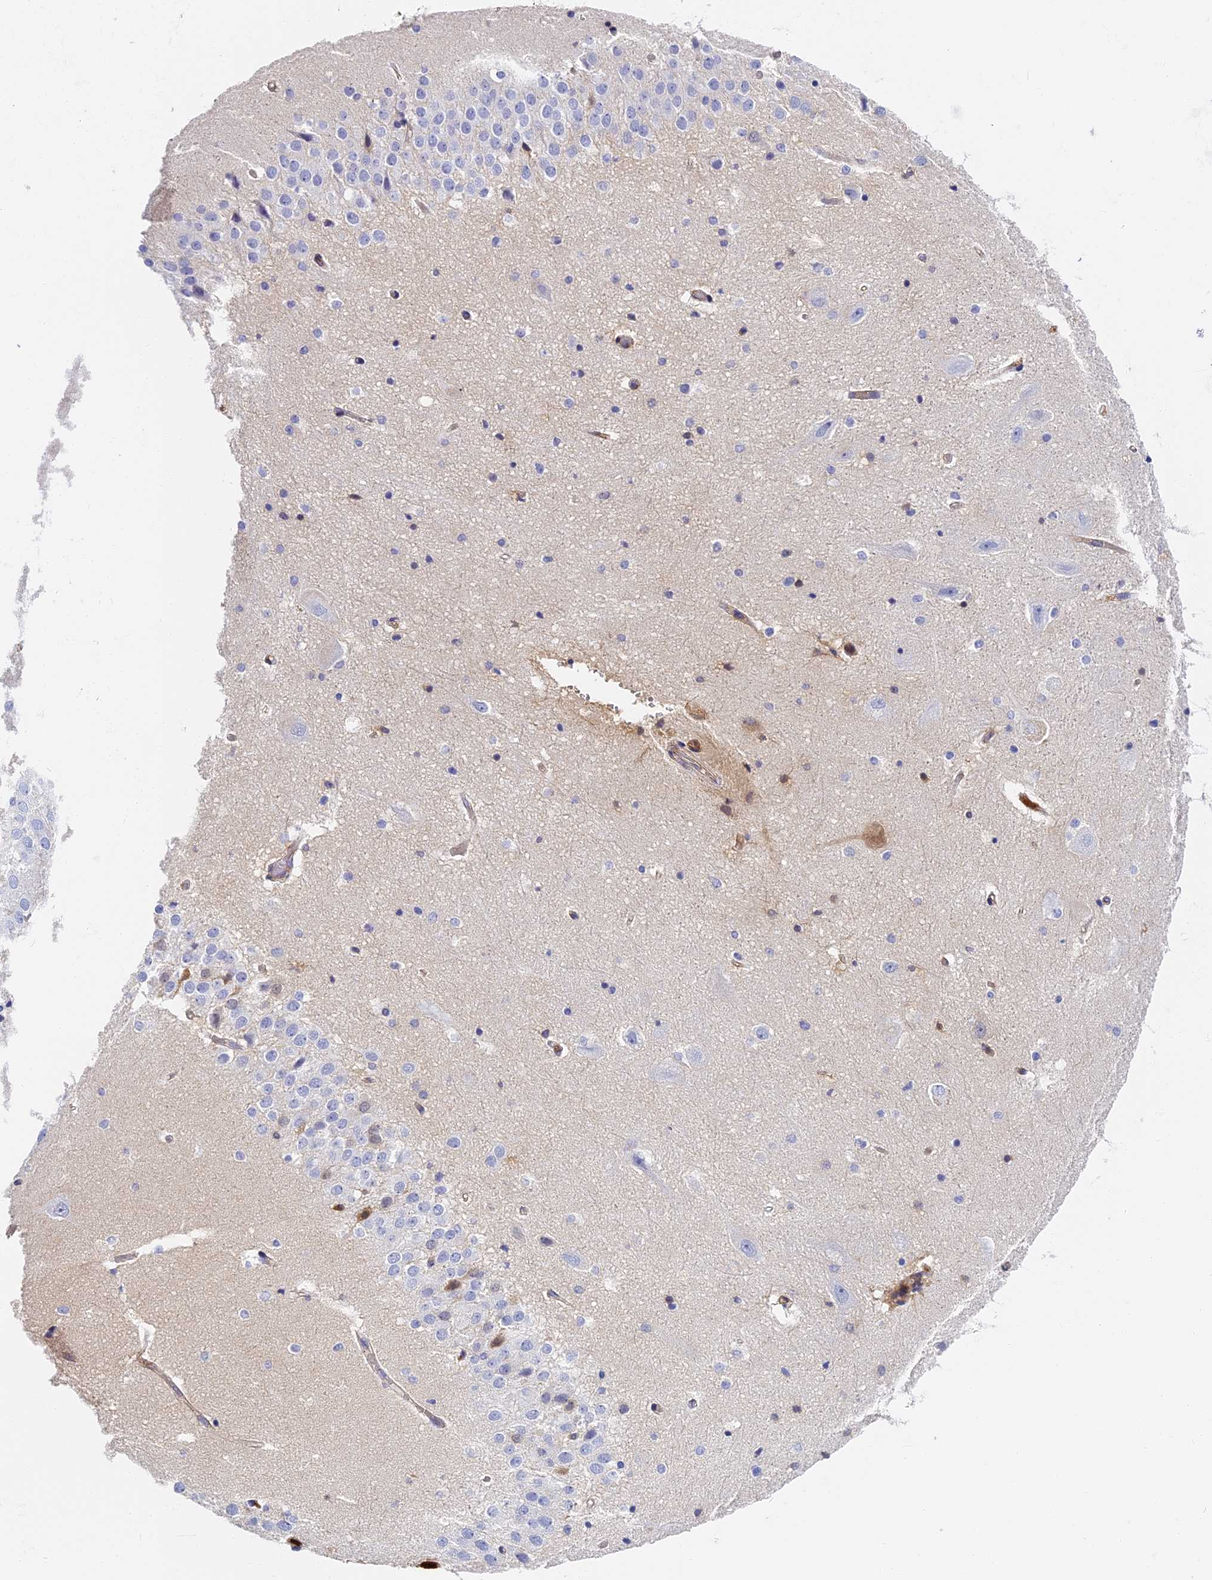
{"staining": {"intensity": "negative", "quantity": "none", "location": "none"}, "tissue": "hippocampus", "cell_type": "Glial cells", "image_type": "normal", "snomed": [{"axis": "morphology", "description": "Normal tissue, NOS"}, {"axis": "topography", "description": "Hippocampus"}], "caption": "The immunohistochemistry image has no significant expression in glial cells of hippocampus. The staining was performed using DAB (3,3'-diaminobenzidine) to visualize the protein expression in brown, while the nuclei were stained in blue with hematoxylin (Magnification: 20x).", "gene": "ITIH1", "patient": {"sex": "female", "age": 52}}